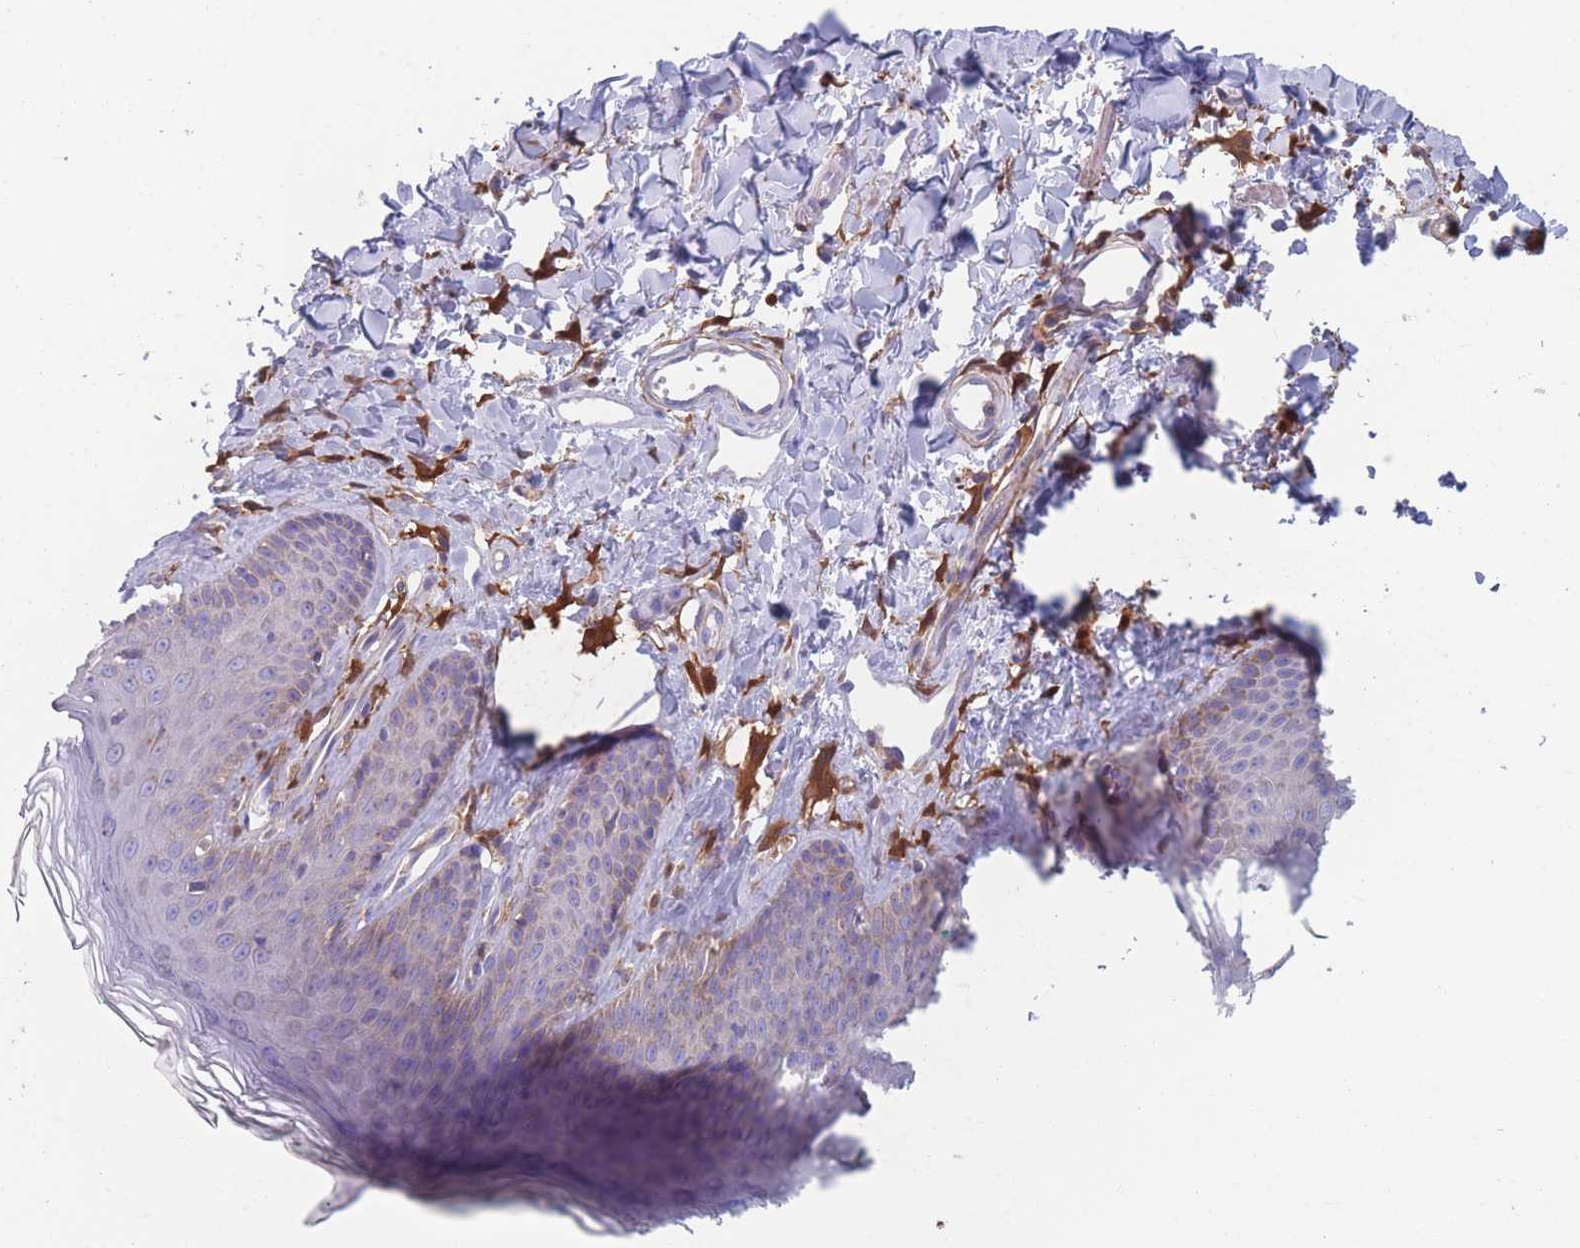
{"staining": {"intensity": "weak", "quantity": "<25%", "location": "cytoplasmic/membranous"}, "tissue": "skin", "cell_type": "Epidermal cells", "image_type": "normal", "snomed": [{"axis": "morphology", "description": "Normal tissue, NOS"}, {"axis": "morphology", "description": "Squamous cell carcinoma, NOS"}, {"axis": "topography", "description": "Vulva"}], "caption": "Skin was stained to show a protein in brown. There is no significant staining in epidermal cells. (Brightfield microscopy of DAB (3,3'-diaminobenzidine) immunohistochemistry (IHC) at high magnification).", "gene": "ADH1A", "patient": {"sex": "female", "age": 85}}